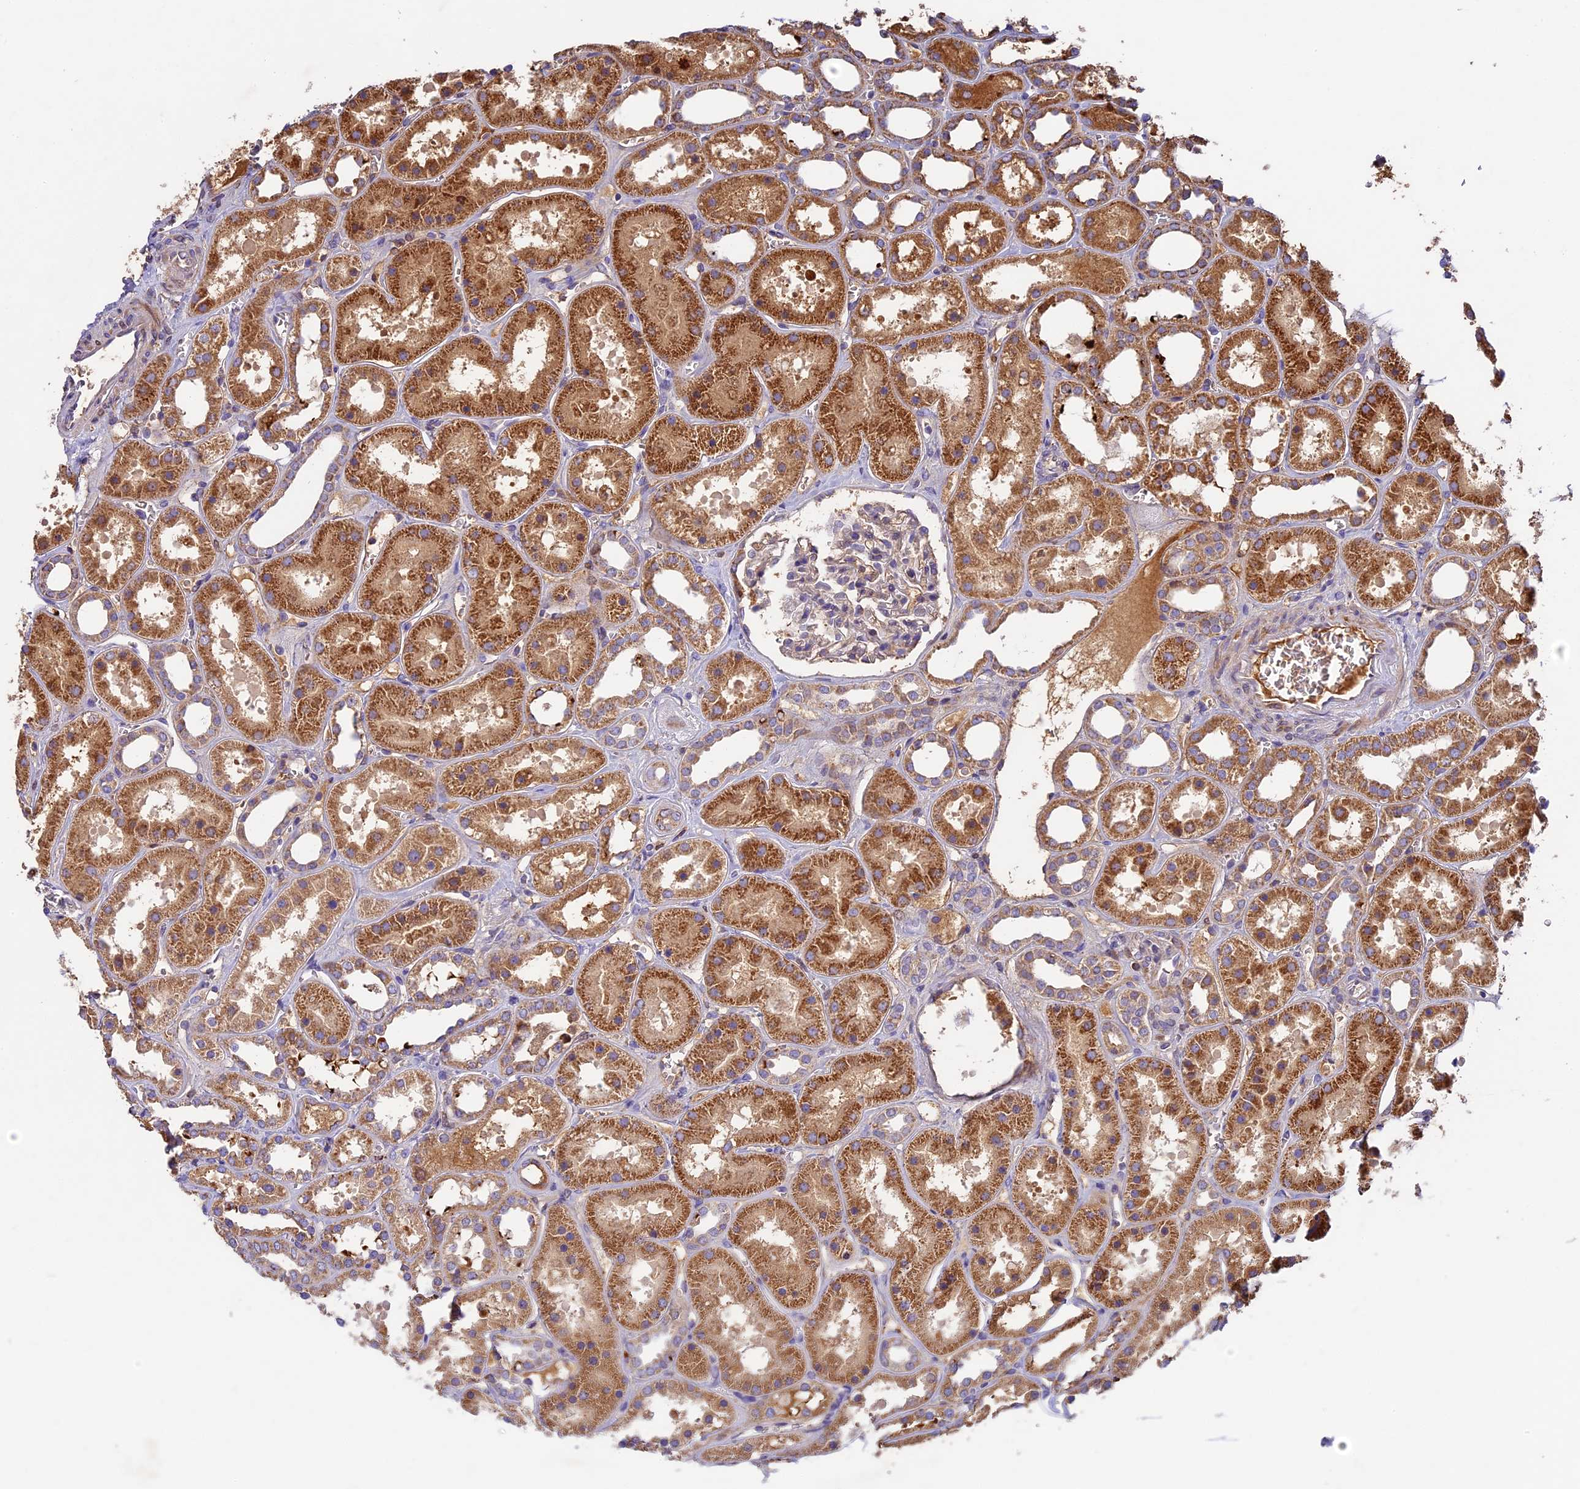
{"staining": {"intensity": "moderate", "quantity": "<25%", "location": "cytoplasmic/membranous"}, "tissue": "kidney", "cell_type": "Cells in glomeruli", "image_type": "normal", "snomed": [{"axis": "morphology", "description": "Normal tissue, NOS"}, {"axis": "topography", "description": "Kidney"}], "caption": "Kidney stained with immunohistochemistry (IHC) displays moderate cytoplasmic/membranous expression in about <25% of cells in glomeruli.", "gene": "OCEL1", "patient": {"sex": "female", "age": 41}}